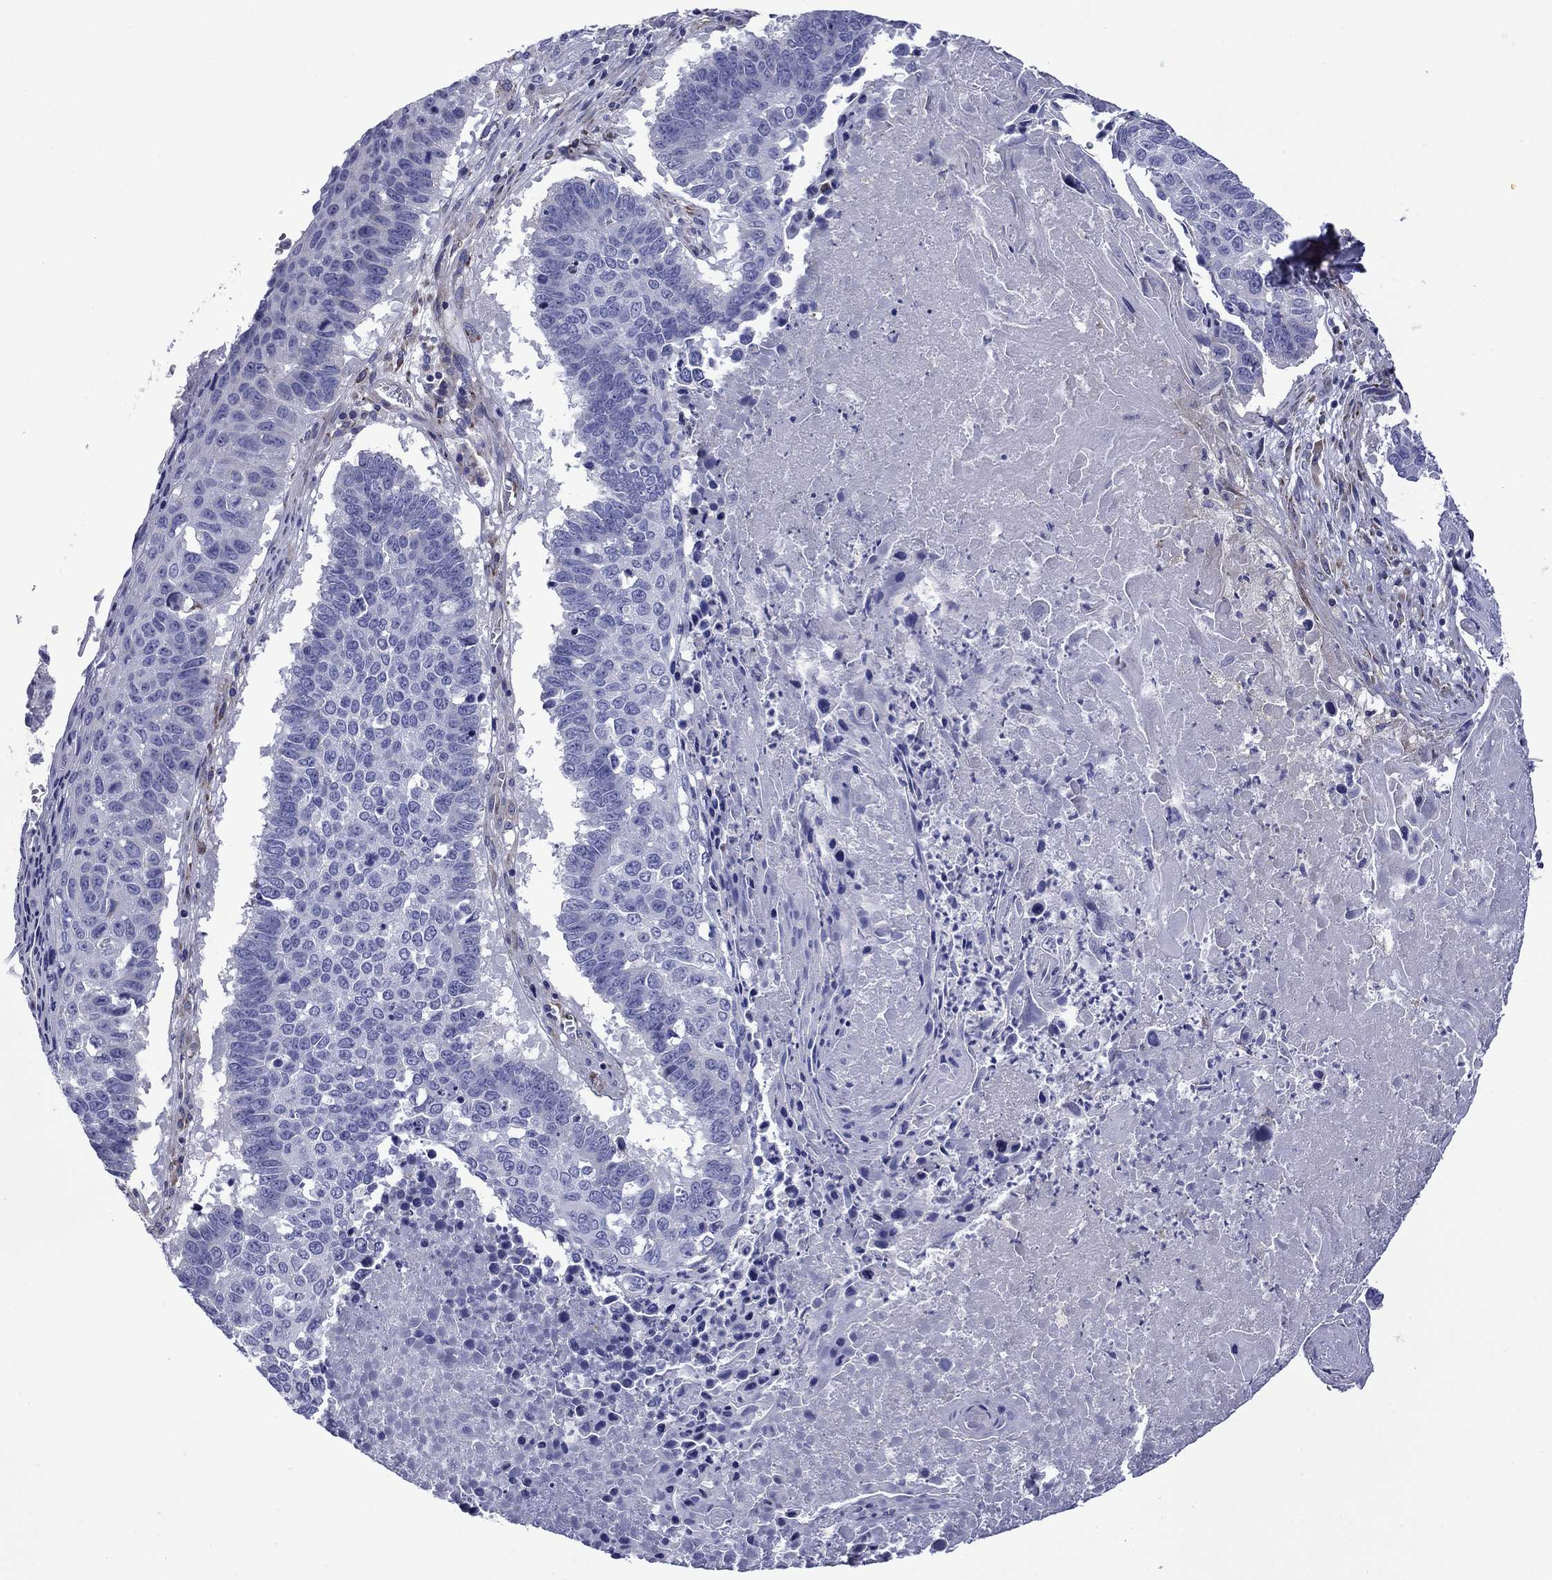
{"staining": {"intensity": "negative", "quantity": "none", "location": "none"}, "tissue": "lung cancer", "cell_type": "Tumor cells", "image_type": "cancer", "snomed": [{"axis": "morphology", "description": "Squamous cell carcinoma, NOS"}, {"axis": "topography", "description": "Lung"}], "caption": "An image of human lung cancer (squamous cell carcinoma) is negative for staining in tumor cells.", "gene": "HSPG2", "patient": {"sex": "male", "age": 73}}